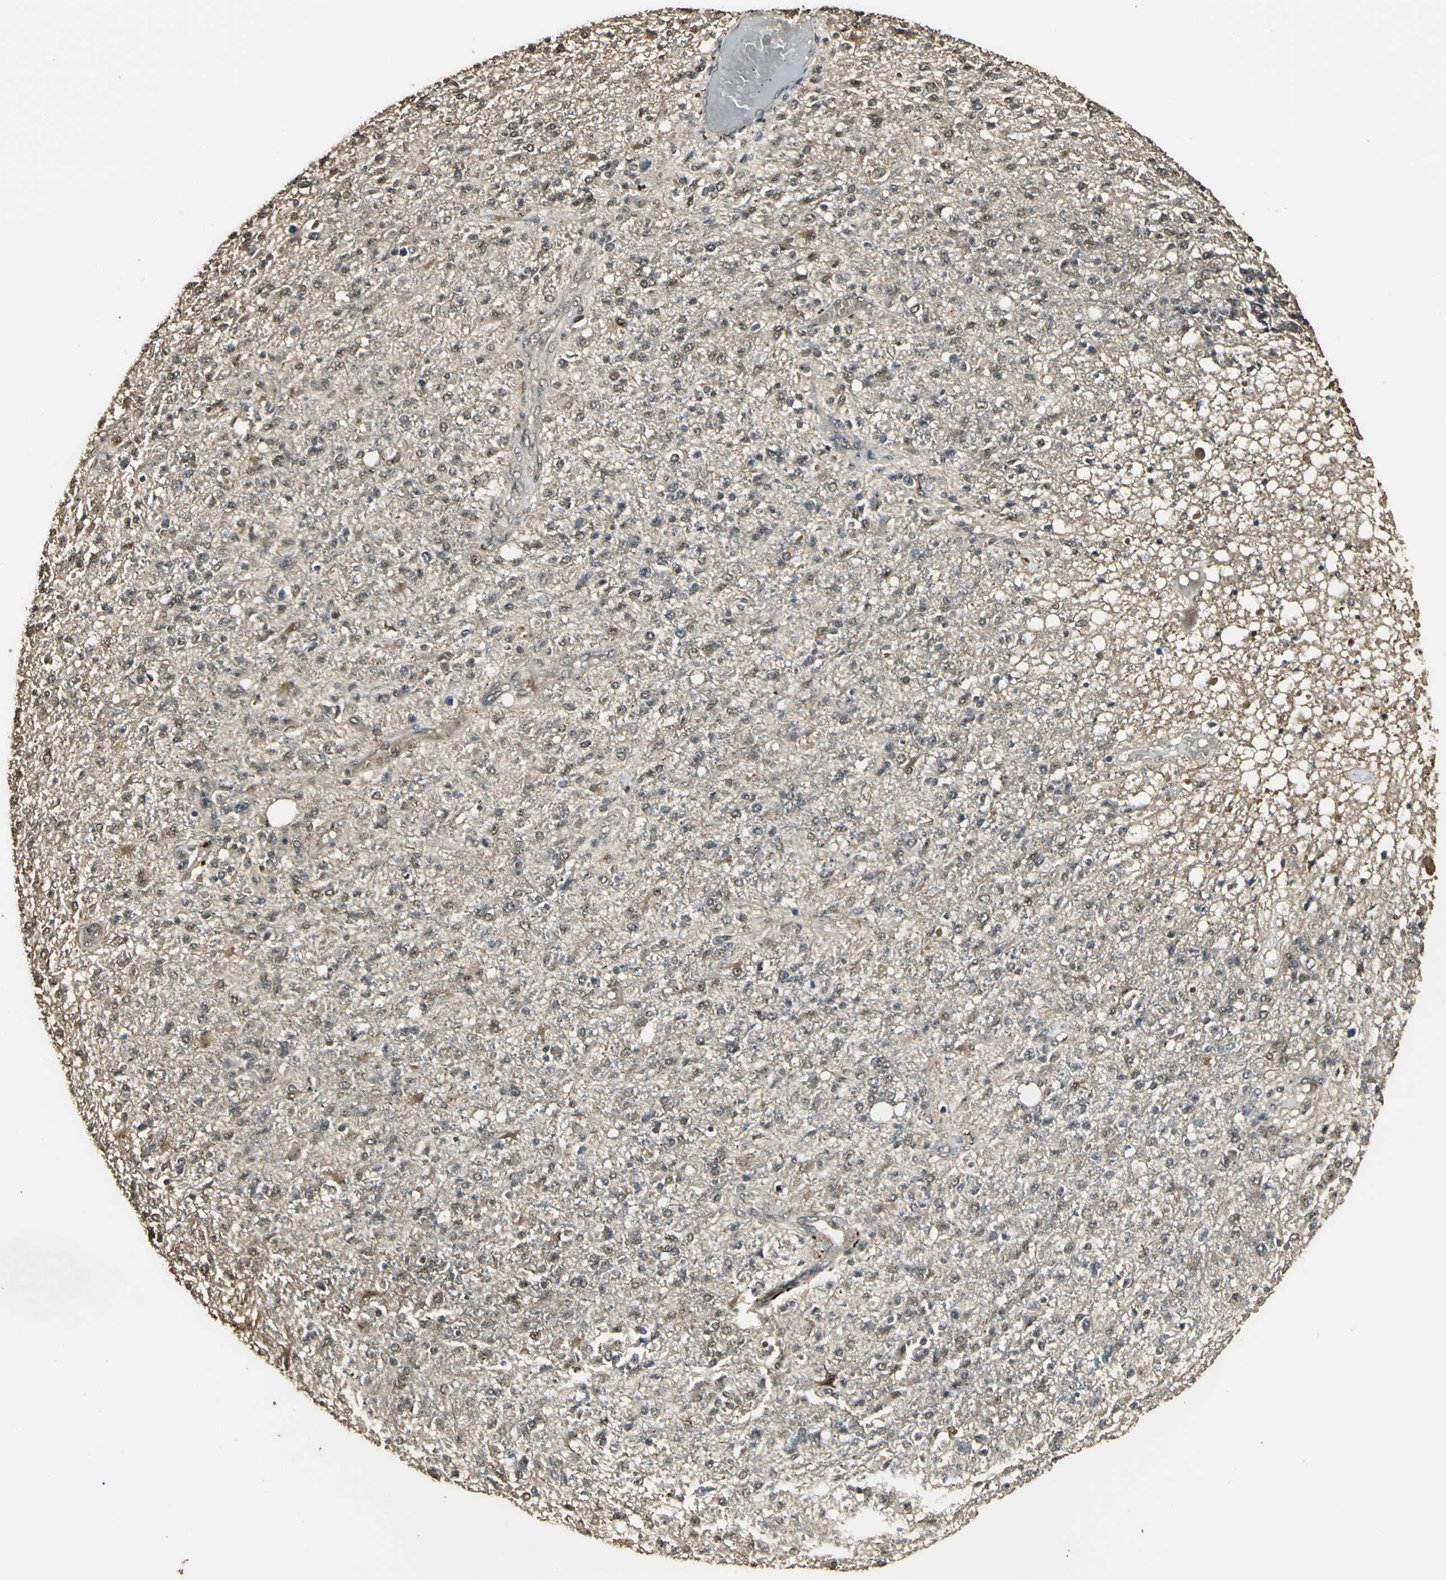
{"staining": {"intensity": "moderate", "quantity": "25%-75%", "location": "cytoplasmic/membranous"}, "tissue": "glioma", "cell_type": "Tumor cells", "image_type": "cancer", "snomed": [{"axis": "morphology", "description": "Glioma, malignant, High grade"}, {"axis": "topography", "description": "Cerebral cortex"}], "caption": "Glioma stained with immunohistochemistry (IHC) demonstrates moderate cytoplasmic/membranous positivity in approximately 25%-75% of tumor cells.", "gene": "UCHL5", "patient": {"sex": "male", "age": 76}}